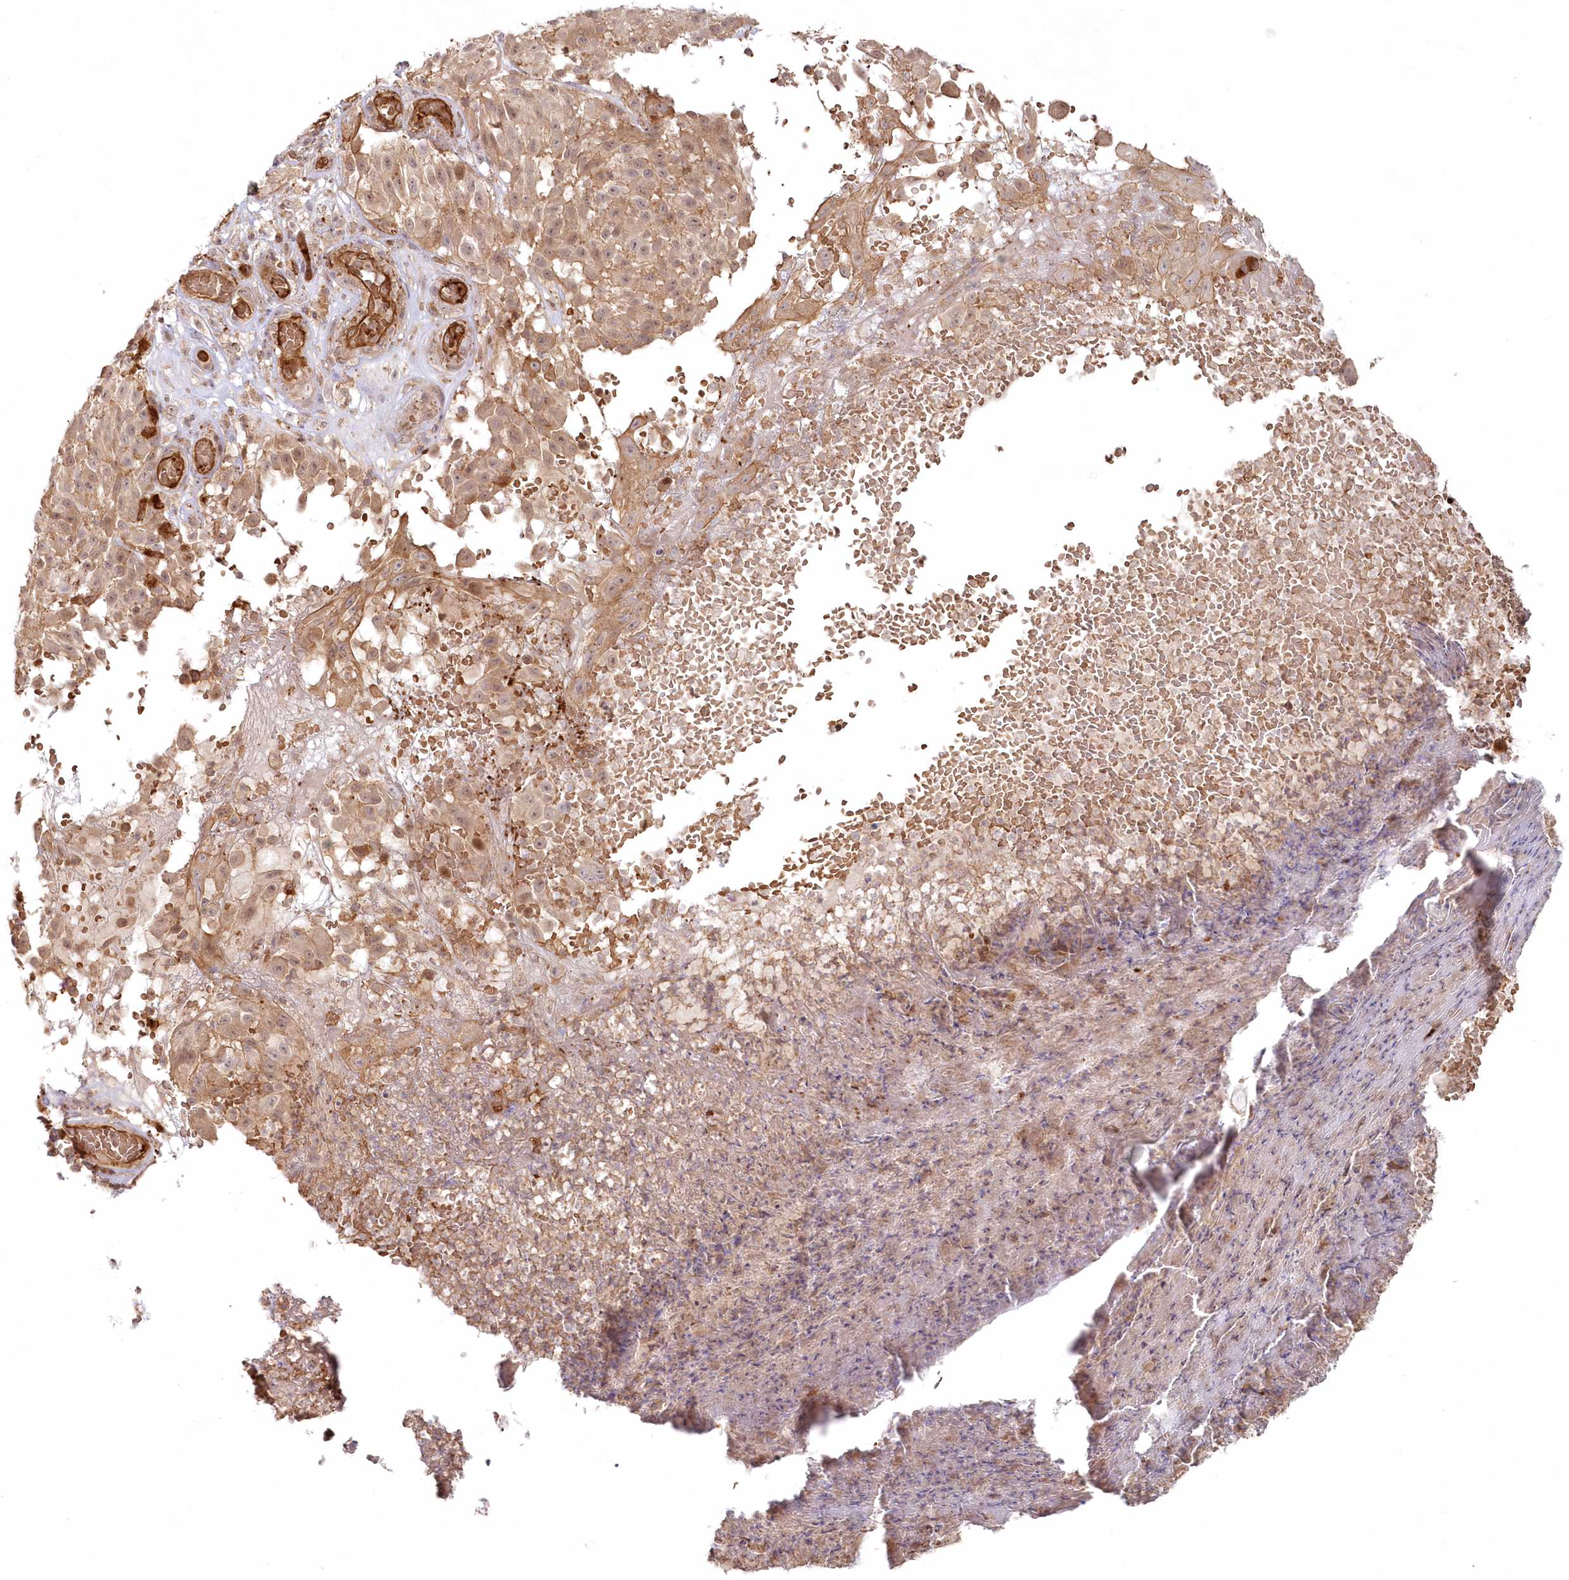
{"staining": {"intensity": "moderate", "quantity": ">75%", "location": "cytoplasmic/membranous"}, "tissue": "melanoma", "cell_type": "Tumor cells", "image_type": "cancer", "snomed": [{"axis": "morphology", "description": "Malignant melanoma, NOS"}, {"axis": "topography", "description": "Skin"}], "caption": "The photomicrograph displays staining of malignant melanoma, revealing moderate cytoplasmic/membranous protein staining (brown color) within tumor cells.", "gene": "RGCC", "patient": {"sex": "male", "age": 83}}